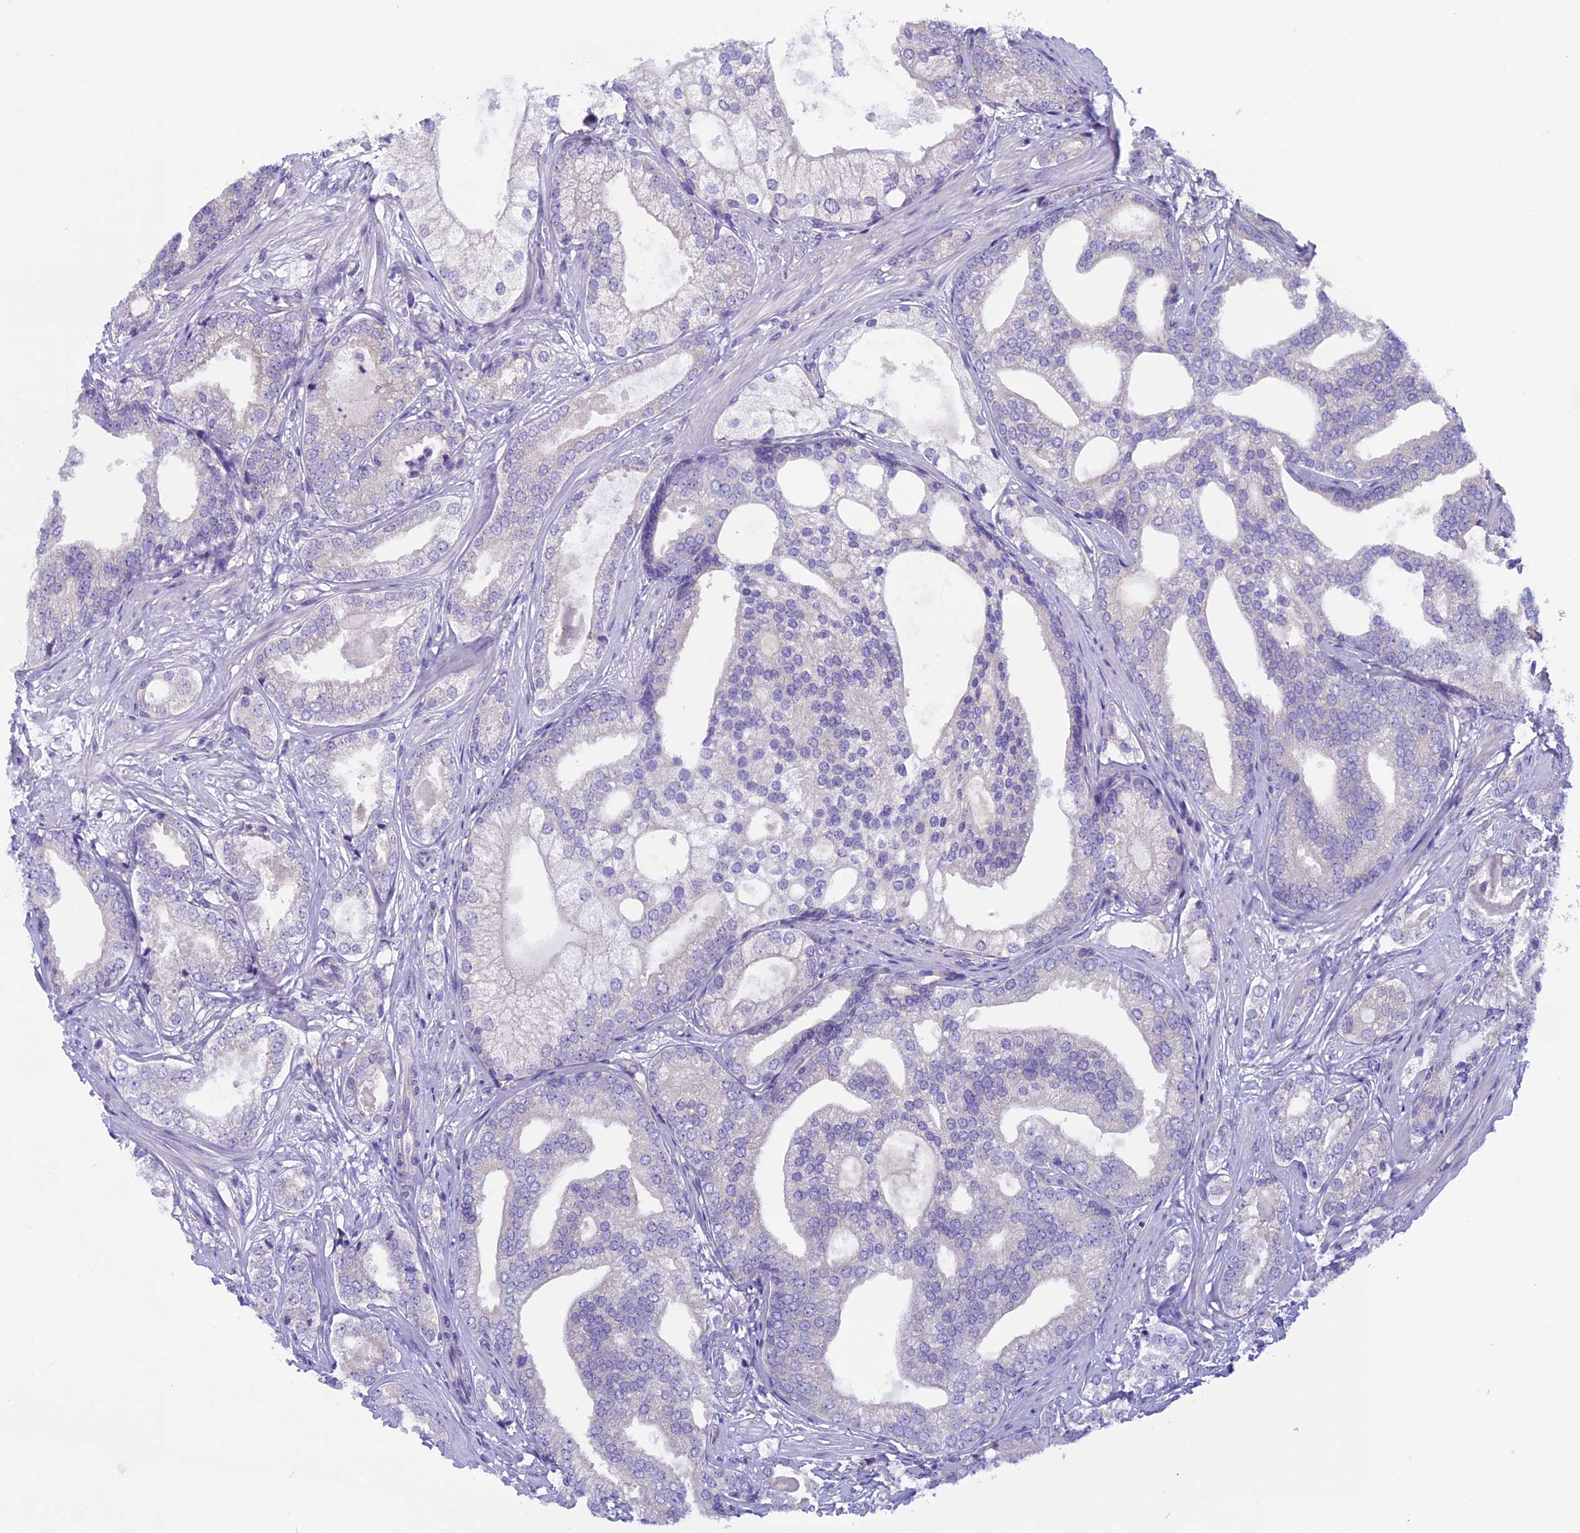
{"staining": {"intensity": "negative", "quantity": "none", "location": "none"}, "tissue": "prostate cancer", "cell_type": "Tumor cells", "image_type": "cancer", "snomed": [{"axis": "morphology", "description": "Adenocarcinoma, High grade"}, {"axis": "topography", "description": "Prostate"}], "caption": "Immunohistochemical staining of human prostate cancer (high-grade adenocarcinoma) displays no significant positivity in tumor cells.", "gene": "DCTN5", "patient": {"sex": "male", "age": 60}}